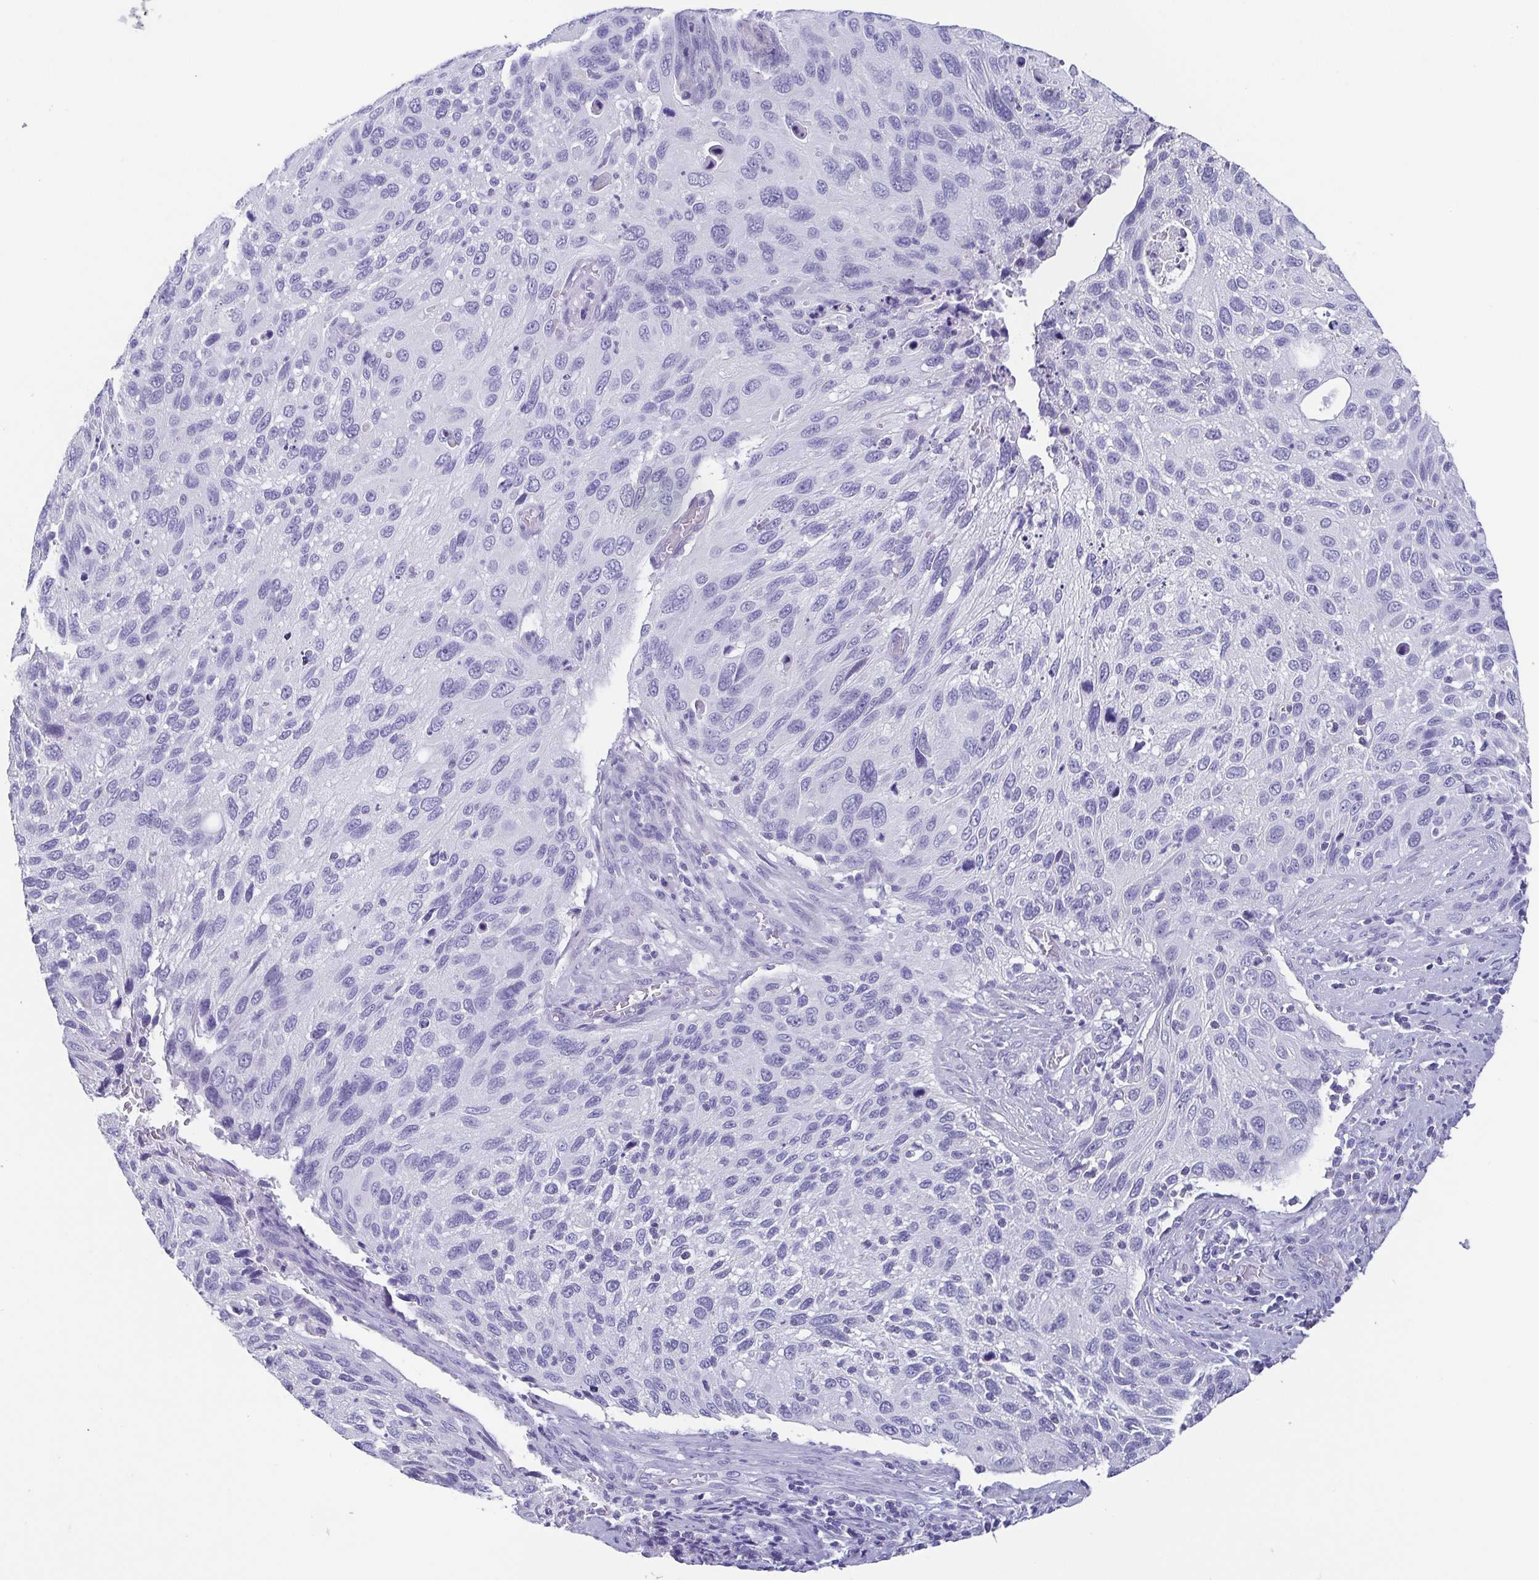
{"staining": {"intensity": "negative", "quantity": "none", "location": "none"}, "tissue": "cervical cancer", "cell_type": "Tumor cells", "image_type": "cancer", "snomed": [{"axis": "morphology", "description": "Squamous cell carcinoma, NOS"}, {"axis": "topography", "description": "Cervix"}], "caption": "There is no significant expression in tumor cells of cervical cancer.", "gene": "SCGN", "patient": {"sex": "female", "age": 70}}